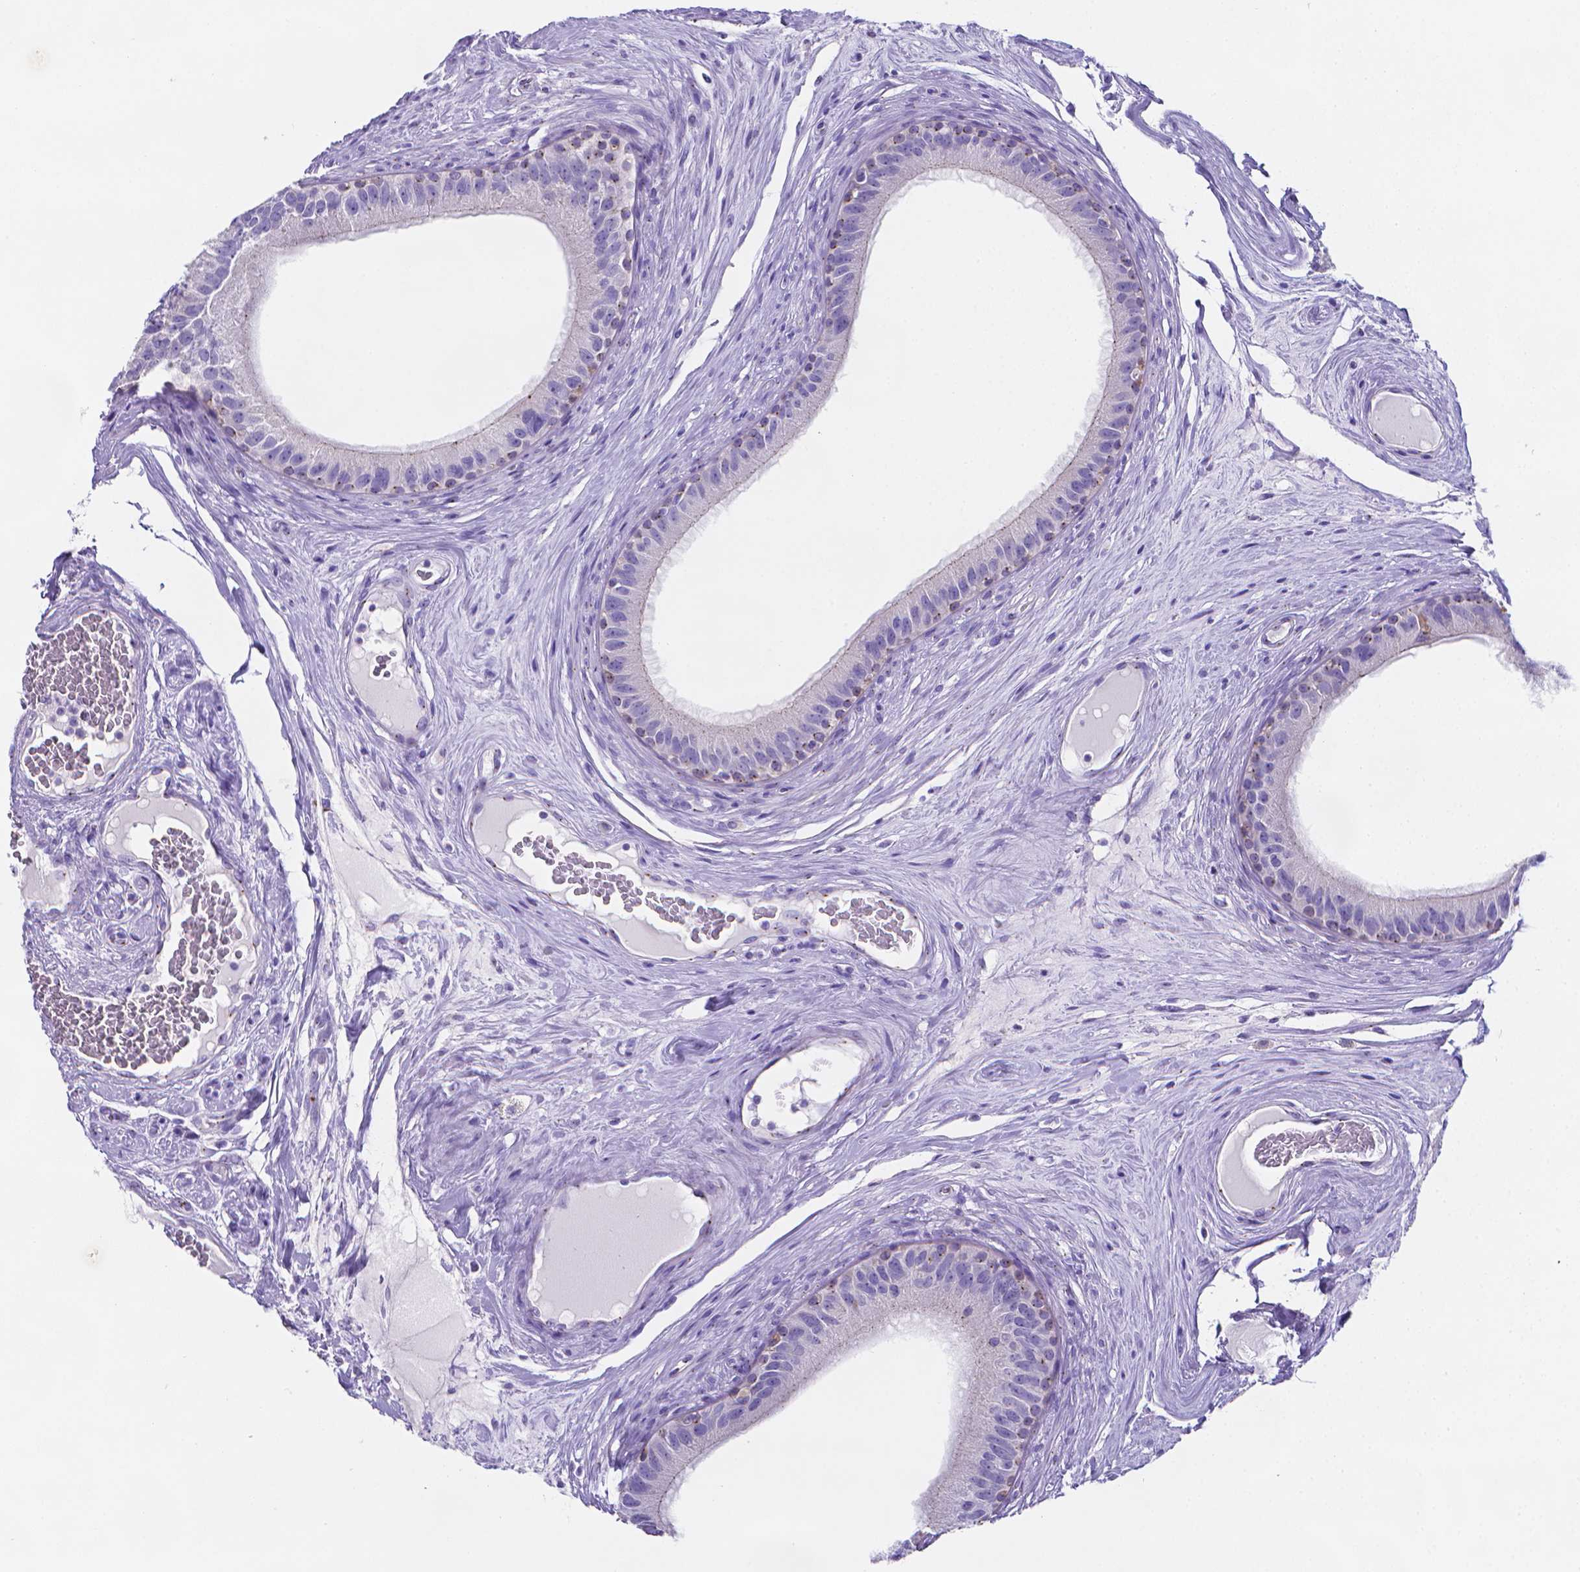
{"staining": {"intensity": "negative", "quantity": "none", "location": "none"}, "tissue": "epididymis", "cell_type": "Glandular cells", "image_type": "normal", "snomed": [{"axis": "morphology", "description": "Normal tissue, NOS"}, {"axis": "topography", "description": "Epididymis"}], "caption": "Immunohistochemical staining of benign epididymis displays no significant staining in glandular cells. (DAB immunohistochemistry with hematoxylin counter stain).", "gene": "LRRC73", "patient": {"sex": "male", "age": 59}}